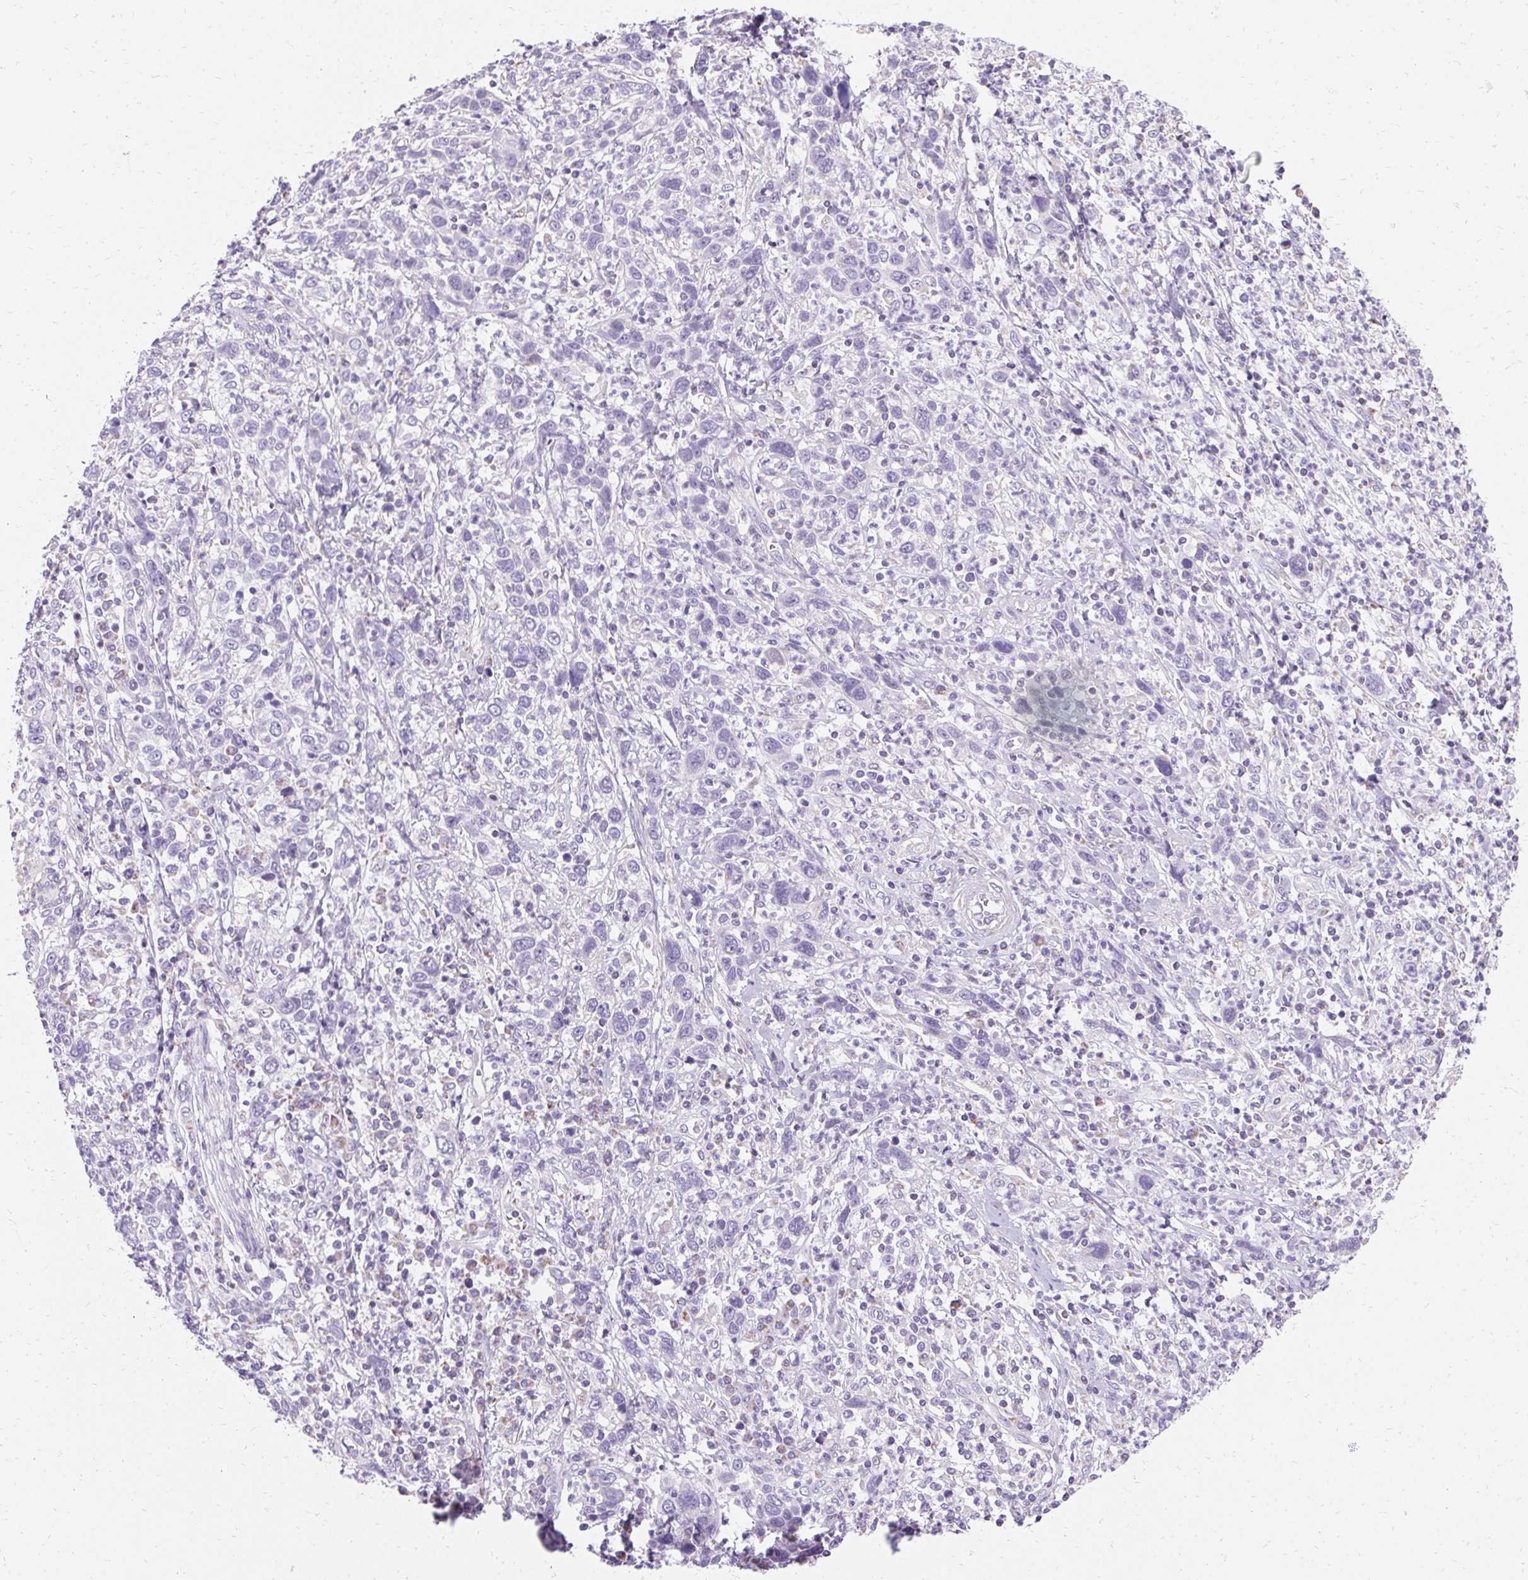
{"staining": {"intensity": "negative", "quantity": "none", "location": "none"}, "tissue": "cervical cancer", "cell_type": "Tumor cells", "image_type": "cancer", "snomed": [{"axis": "morphology", "description": "Squamous cell carcinoma, NOS"}, {"axis": "topography", "description": "Cervix"}], "caption": "Immunohistochemical staining of human cervical cancer reveals no significant expression in tumor cells. (Stains: DAB immunohistochemistry (IHC) with hematoxylin counter stain, Microscopy: brightfield microscopy at high magnification).", "gene": "ASGR2", "patient": {"sex": "female", "age": 46}}